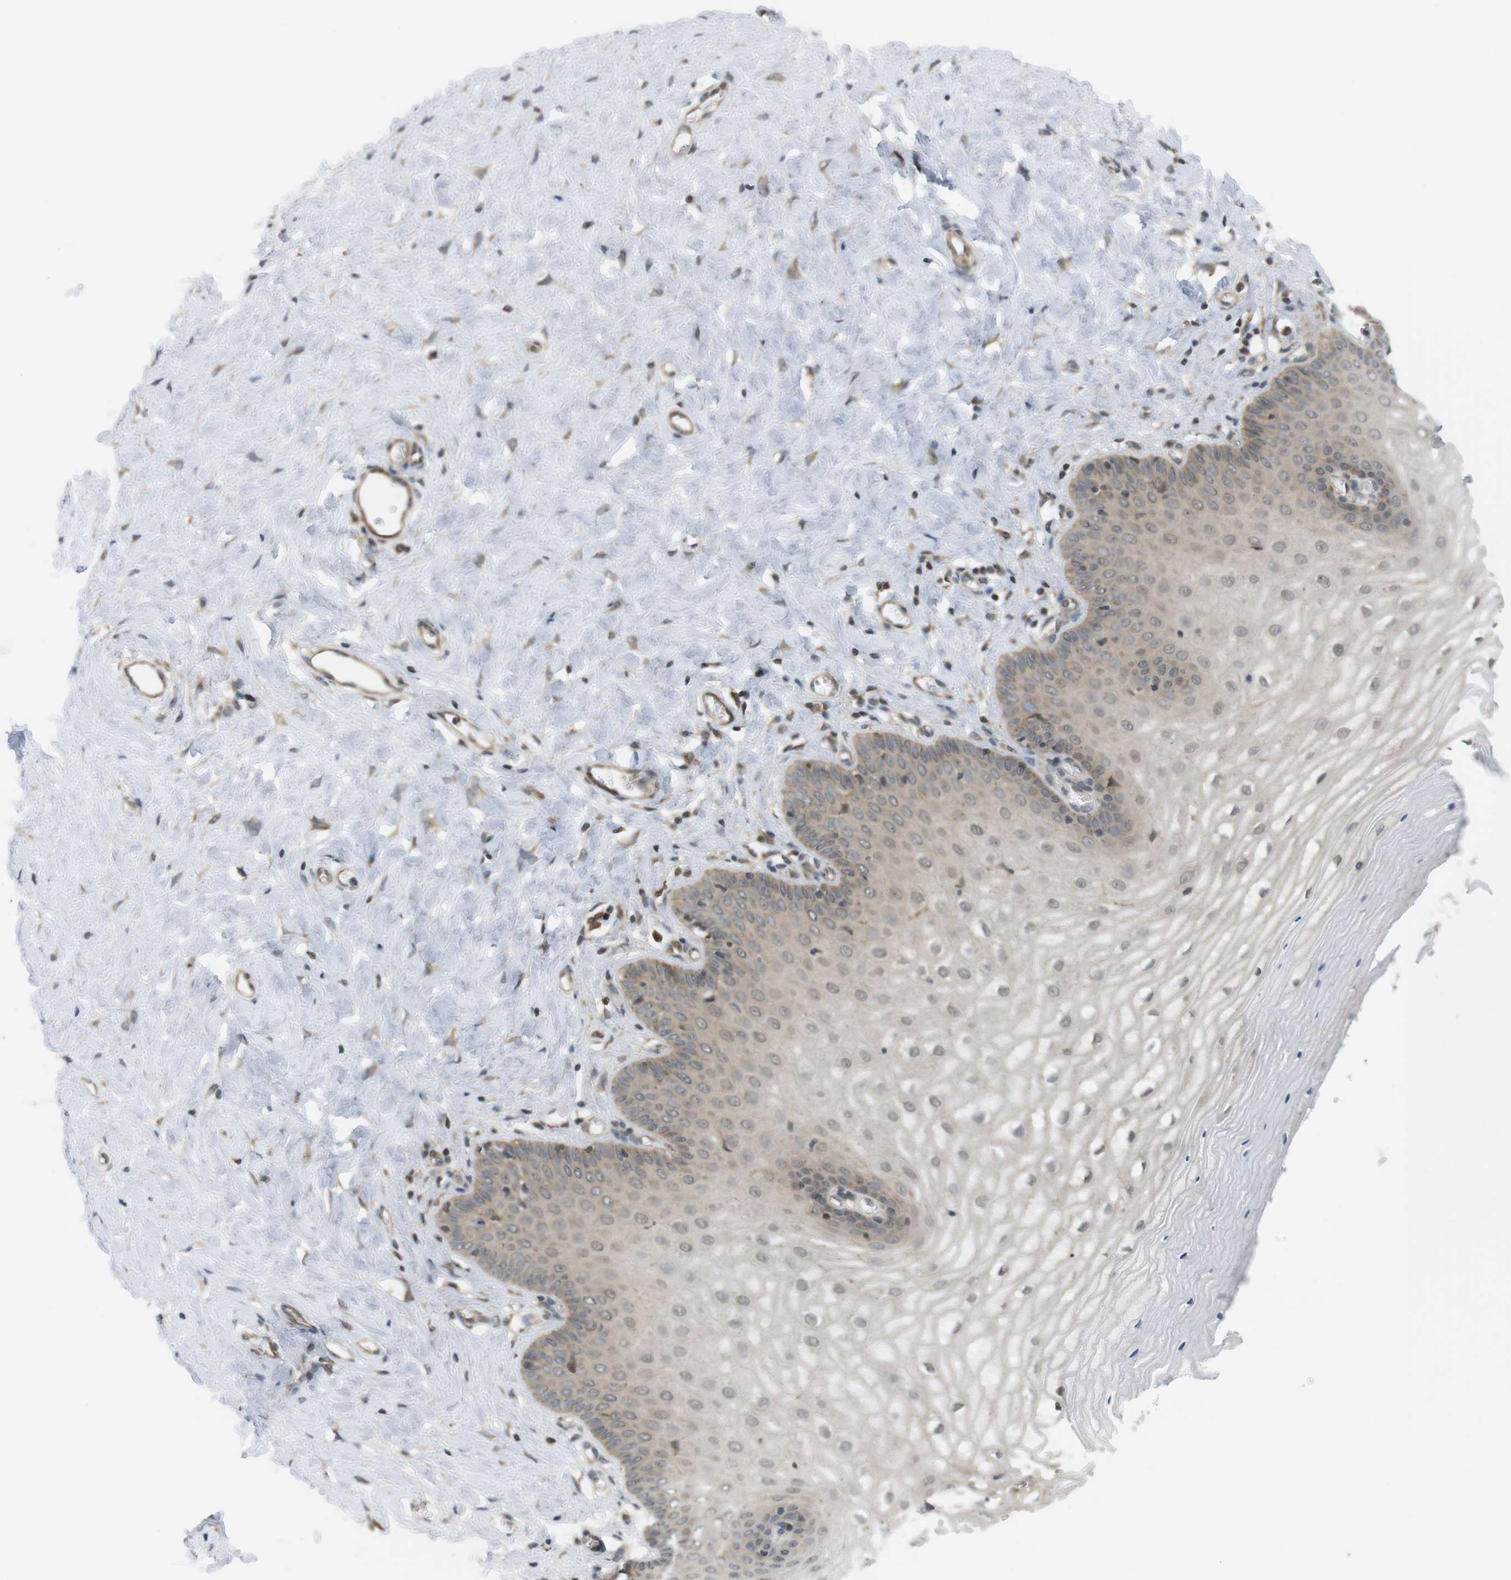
{"staining": {"intensity": "strong", "quantity": ">75%", "location": "cytoplasmic/membranous"}, "tissue": "cervix", "cell_type": "Glandular cells", "image_type": "normal", "snomed": [{"axis": "morphology", "description": "Normal tissue, NOS"}, {"axis": "topography", "description": "Cervix"}], "caption": "IHC (DAB) staining of benign cervix demonstrates strong cytoplasmic/membranous protein expression in about >75% of glandular cells.", "gene": "RNF130", "patient": {"sex": "female", "age": 55}}